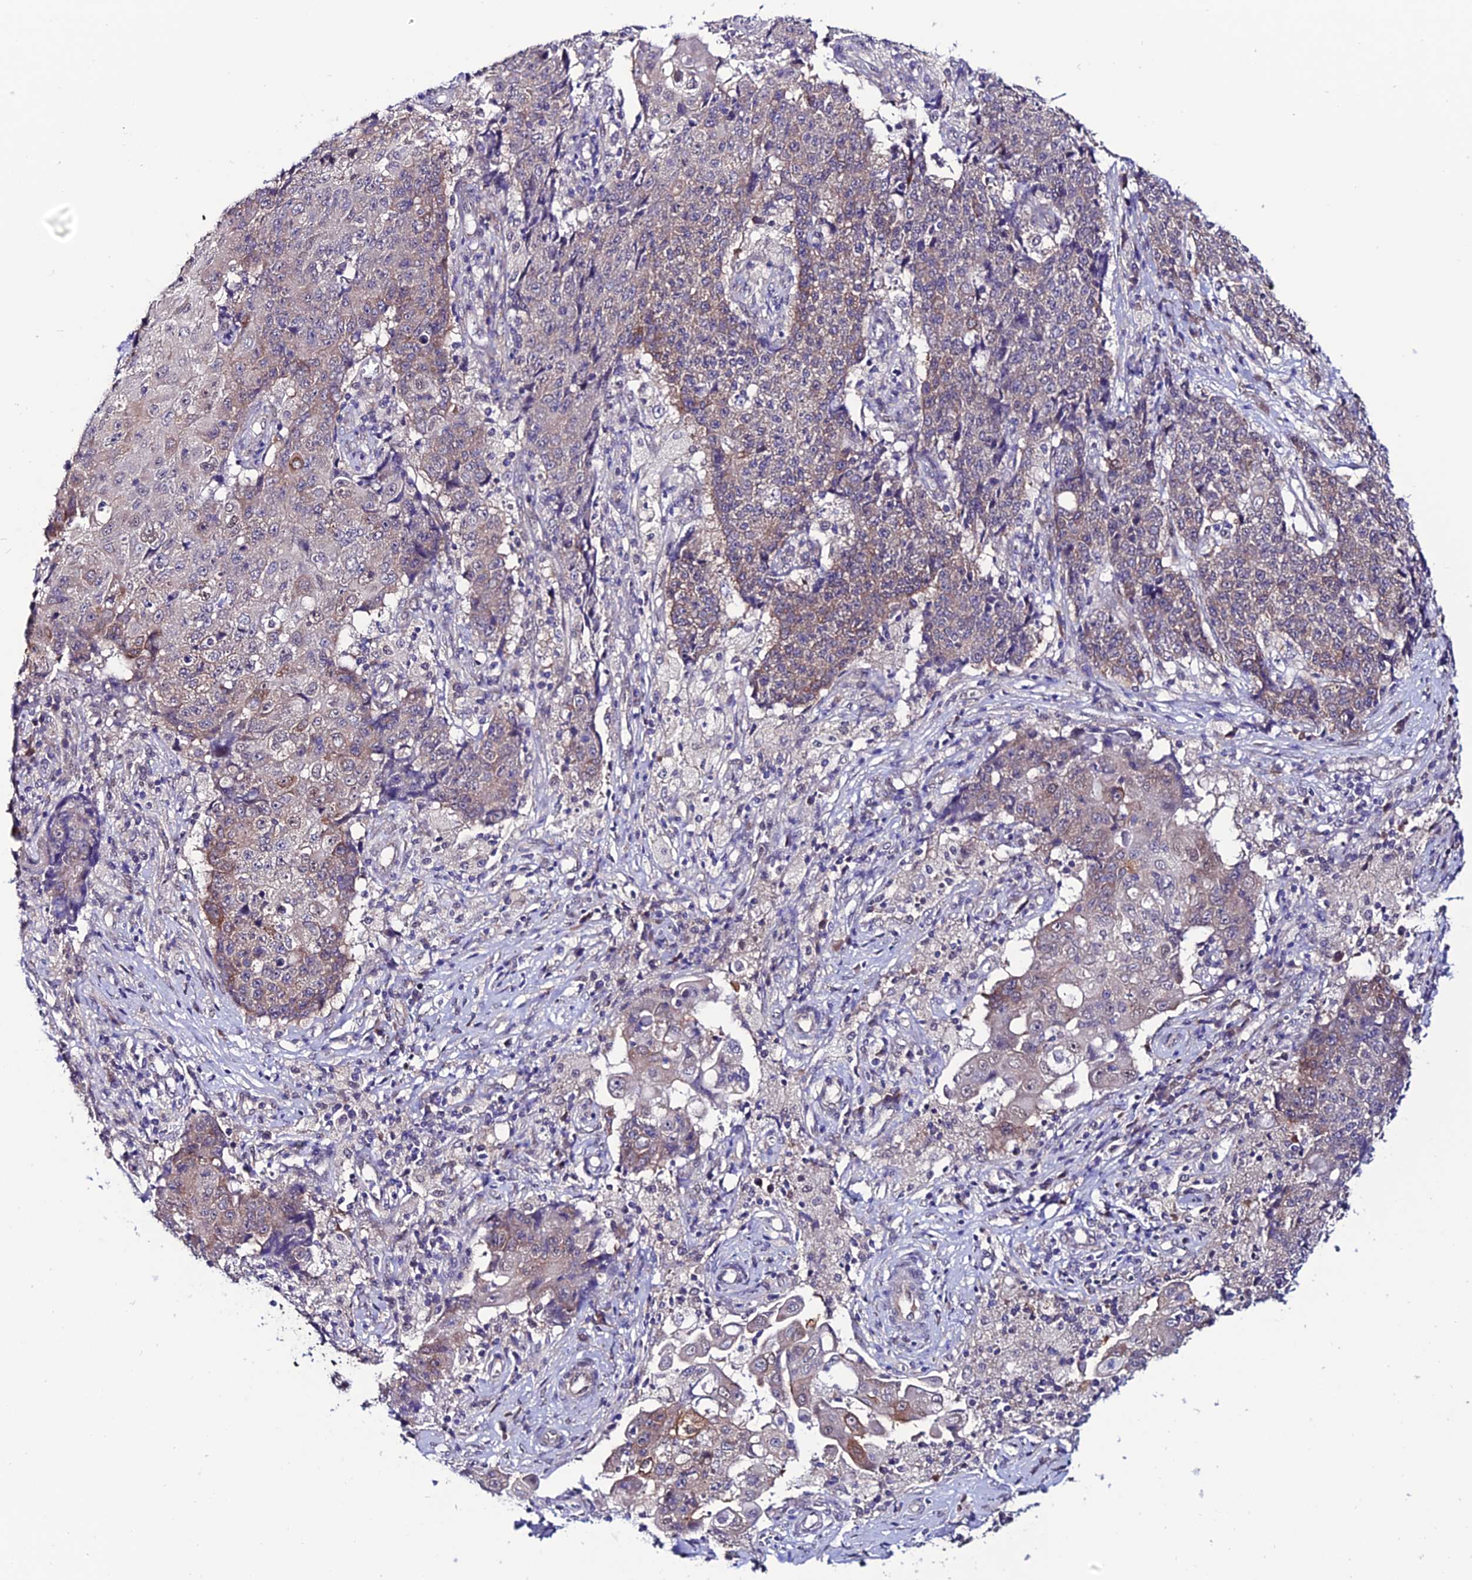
{"staining": {"intensity": "weak", "quantity": "<25%", "location": "cytoplasmic/membranous"}, "tissue": "ovarian cancer", "cell_type": "Tumor cells", "image_type": "cancer", "snomed": [{"axis": "morphology", "description": "Carcinoma, endometroid"}, {"axis": "topography", "description": "Ovary"}], "caption": "High power microscopy micrograph of an IHC micrograph of ovarian cancer (endometroid carcinoma), revealing no significant staining in tumor cells.", "gene": "FZD8", "patient": {"sex": "female", "age": 42}}